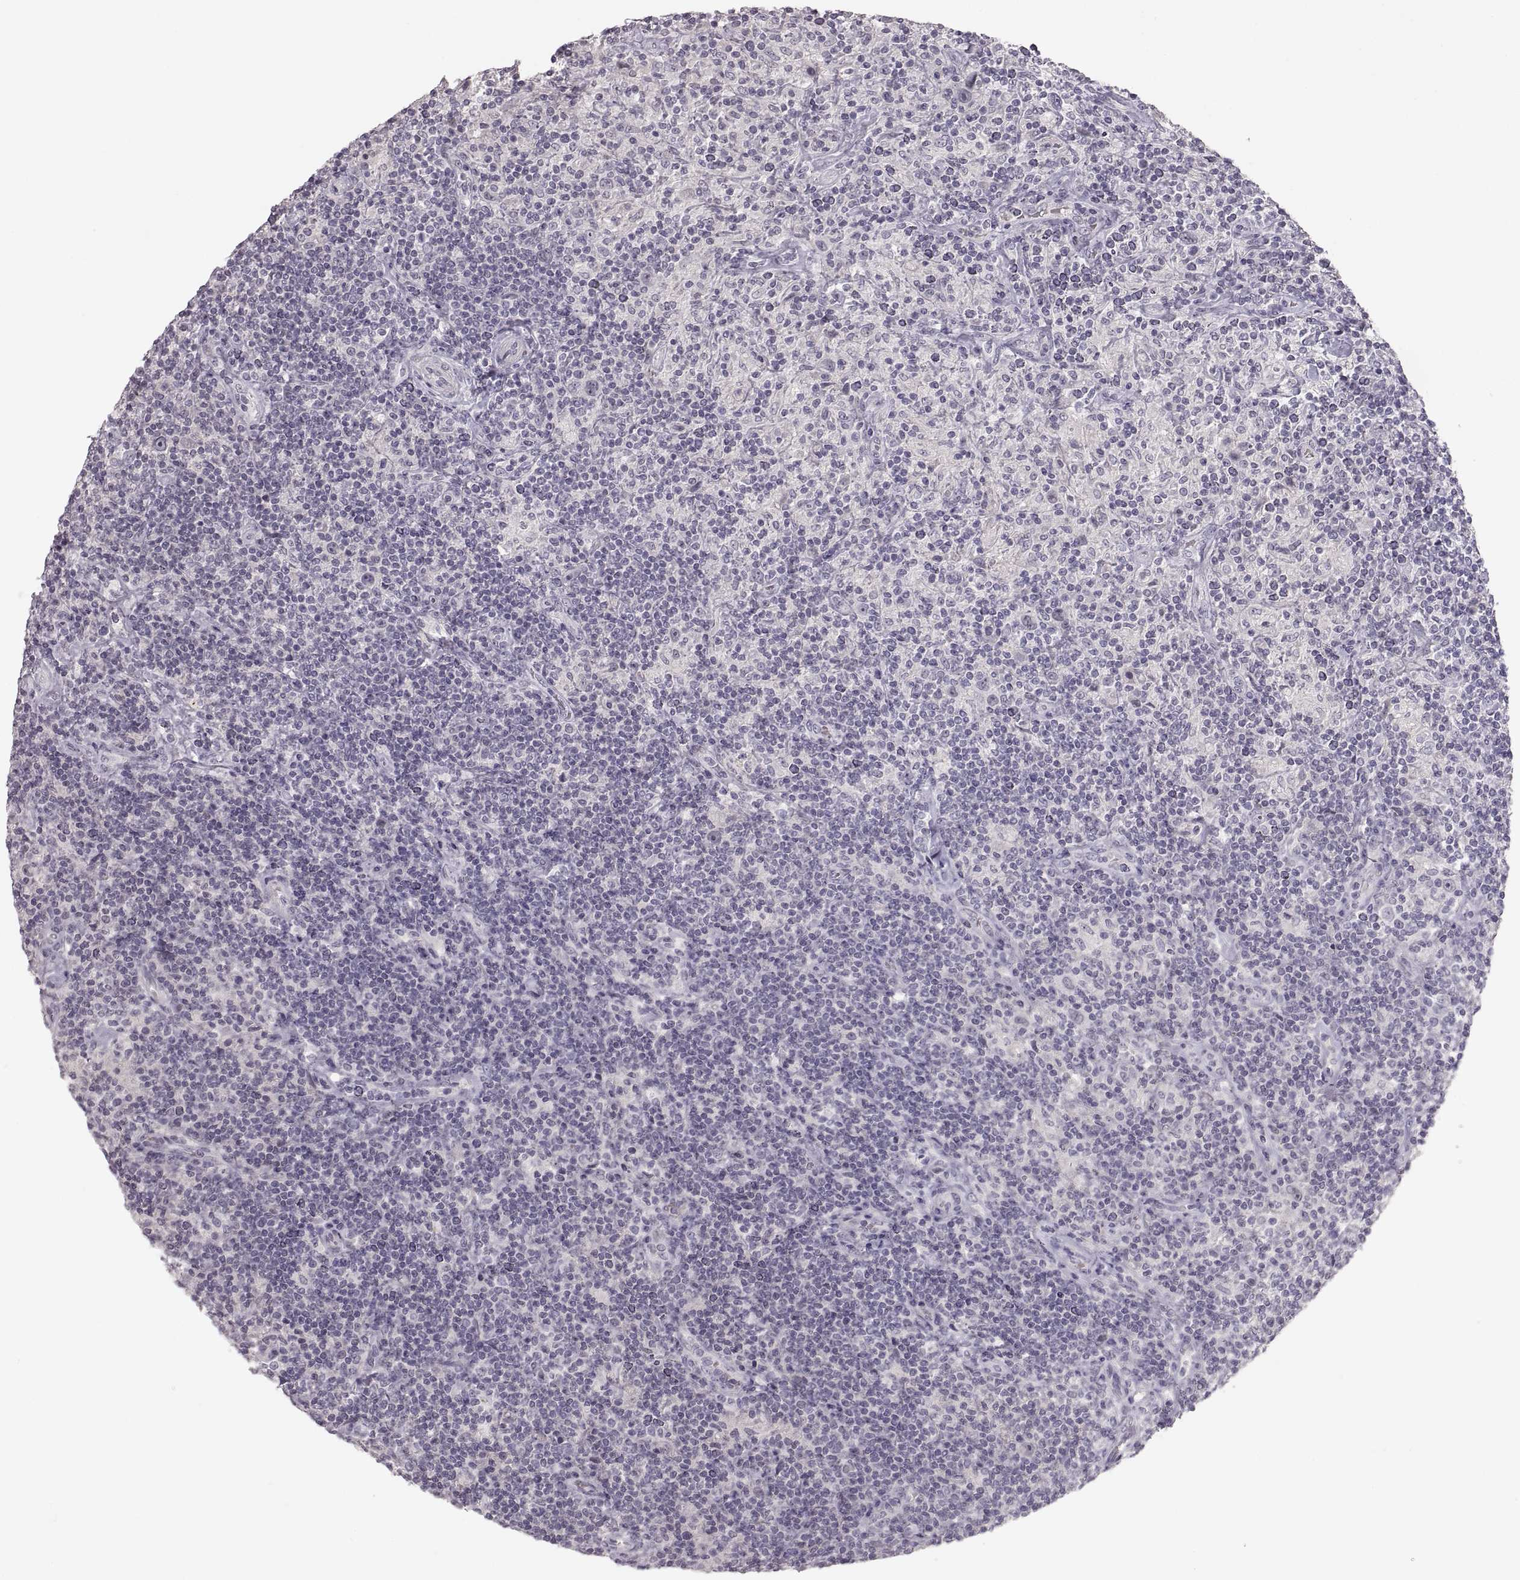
{"staining": {"intensity": "negative", "quantity": "none", "location": "none"}, "tissue": "lymphoma", "cell_type": "Tumor cells", "image_type": "cancer", "snomed": [{"axis": "morphology", "description": "Hodgkin's disease, NOS"}, {"axis": "topography", "description": "Lymph node"}], "caption": "Immunohistochemical staining of human lymphoma displays no significant staining in tumor cells. (DAB (3,3'-diaminobenzidine) immunohistochemistry with hematoxylin counter stain).", "gene": "PCSK2", "patient": {"sex": "male", "age": 70}}